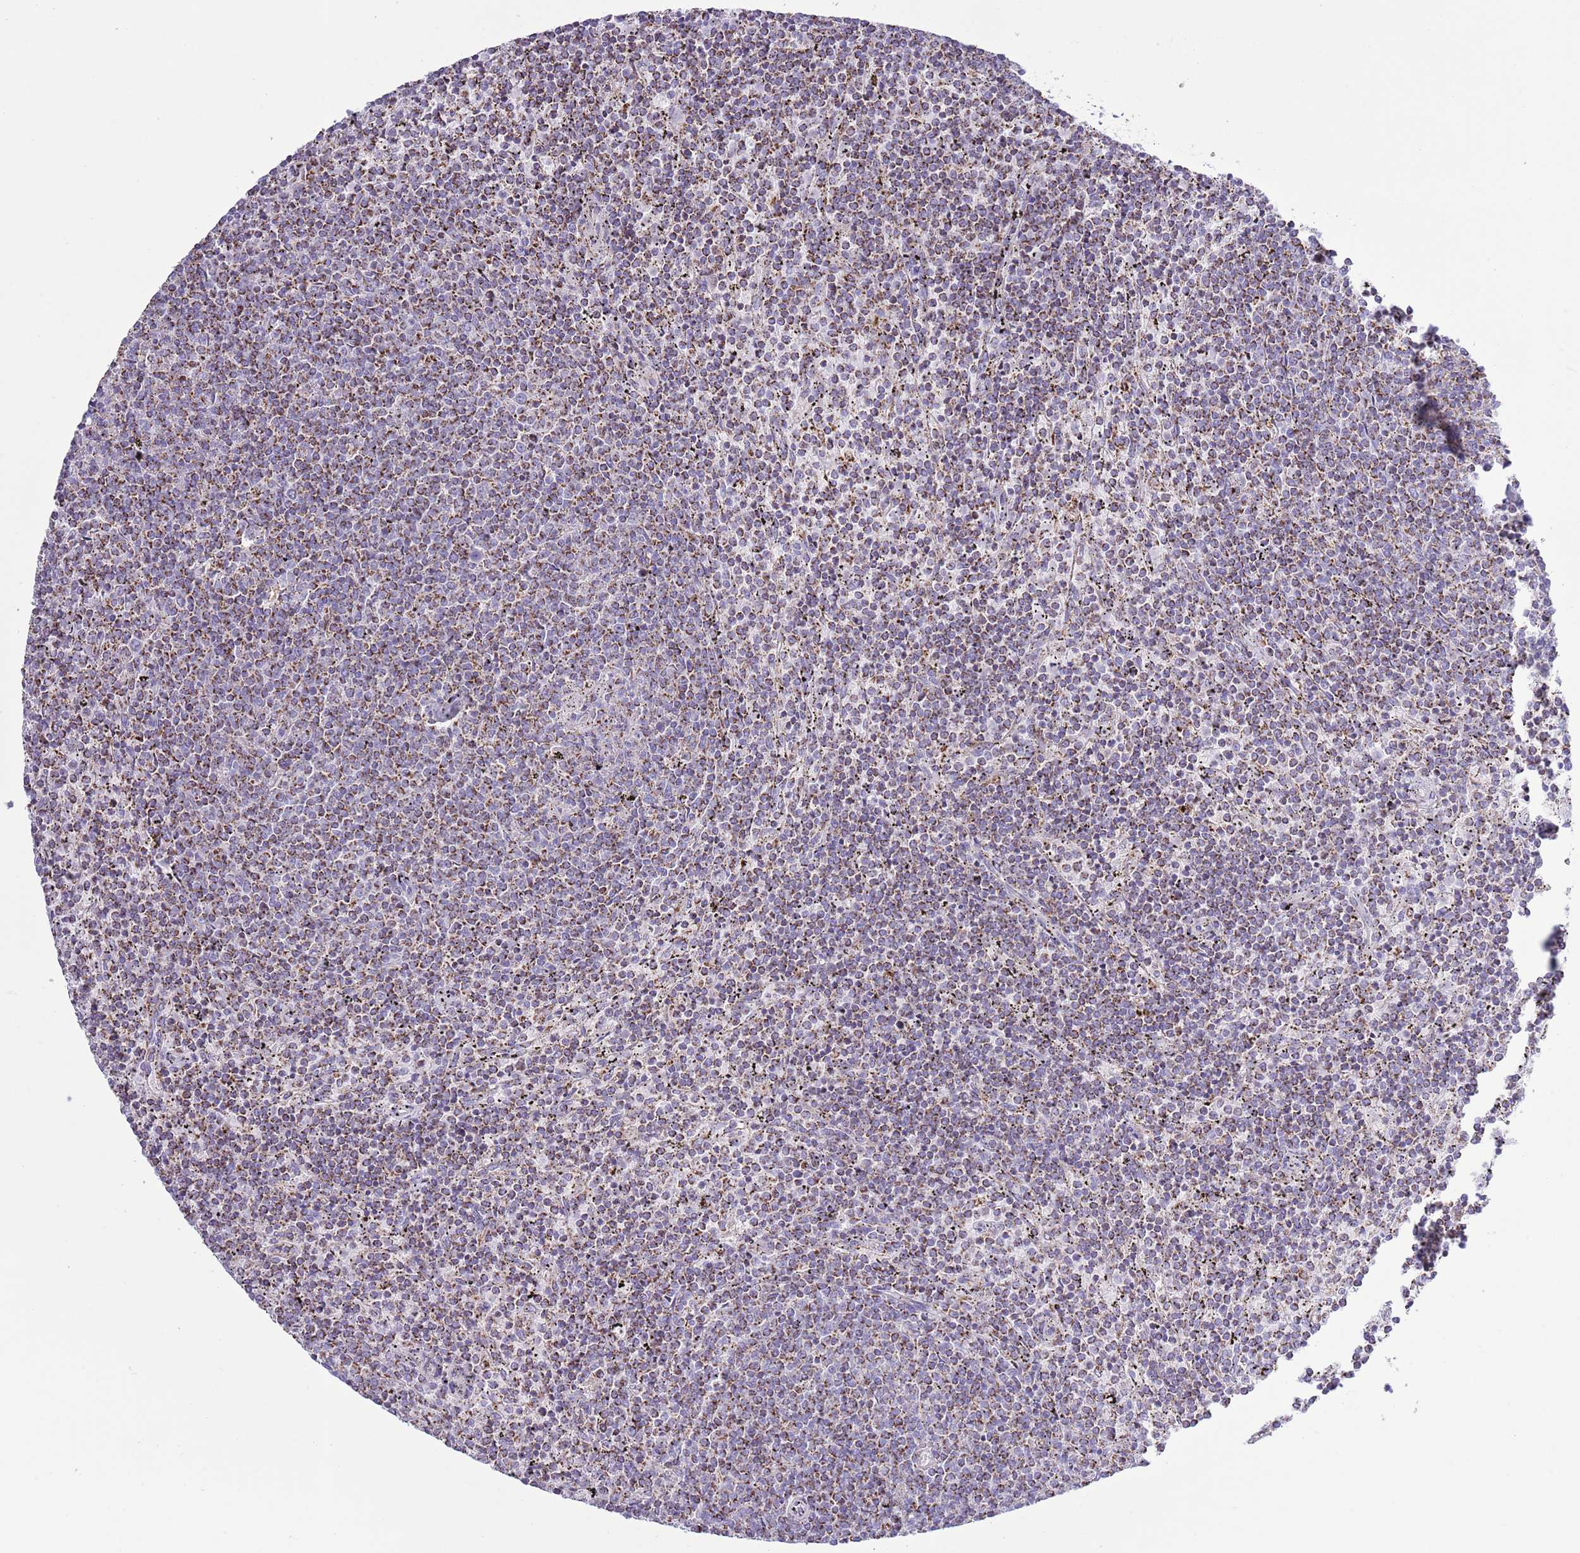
{"staining": {"intensity": "moderate", "quantity": ">75%", "location": "cytoplasmic/membranous"}, "tissue": "lymphoma", "cell_type": "Tumor cells", "image_type": "cancer", "snomed": [{"axis": "morphology", "description": "Malignant lymphoma, non-Hodgkin's type, Low grade"}, {"axis": "topography", "description": "Spleen"}], "caption": "Brown immunohistochemical staining in low-grade malignant lymphoma, non-Hodgkin's type exhibits moderate cytoplasmic/membranous positivity in about >75% of tumor cells. Nuclei are stained in blue.", "gene": "ATP6V1B1", "patient": {"sex": "female", "age": 50}}